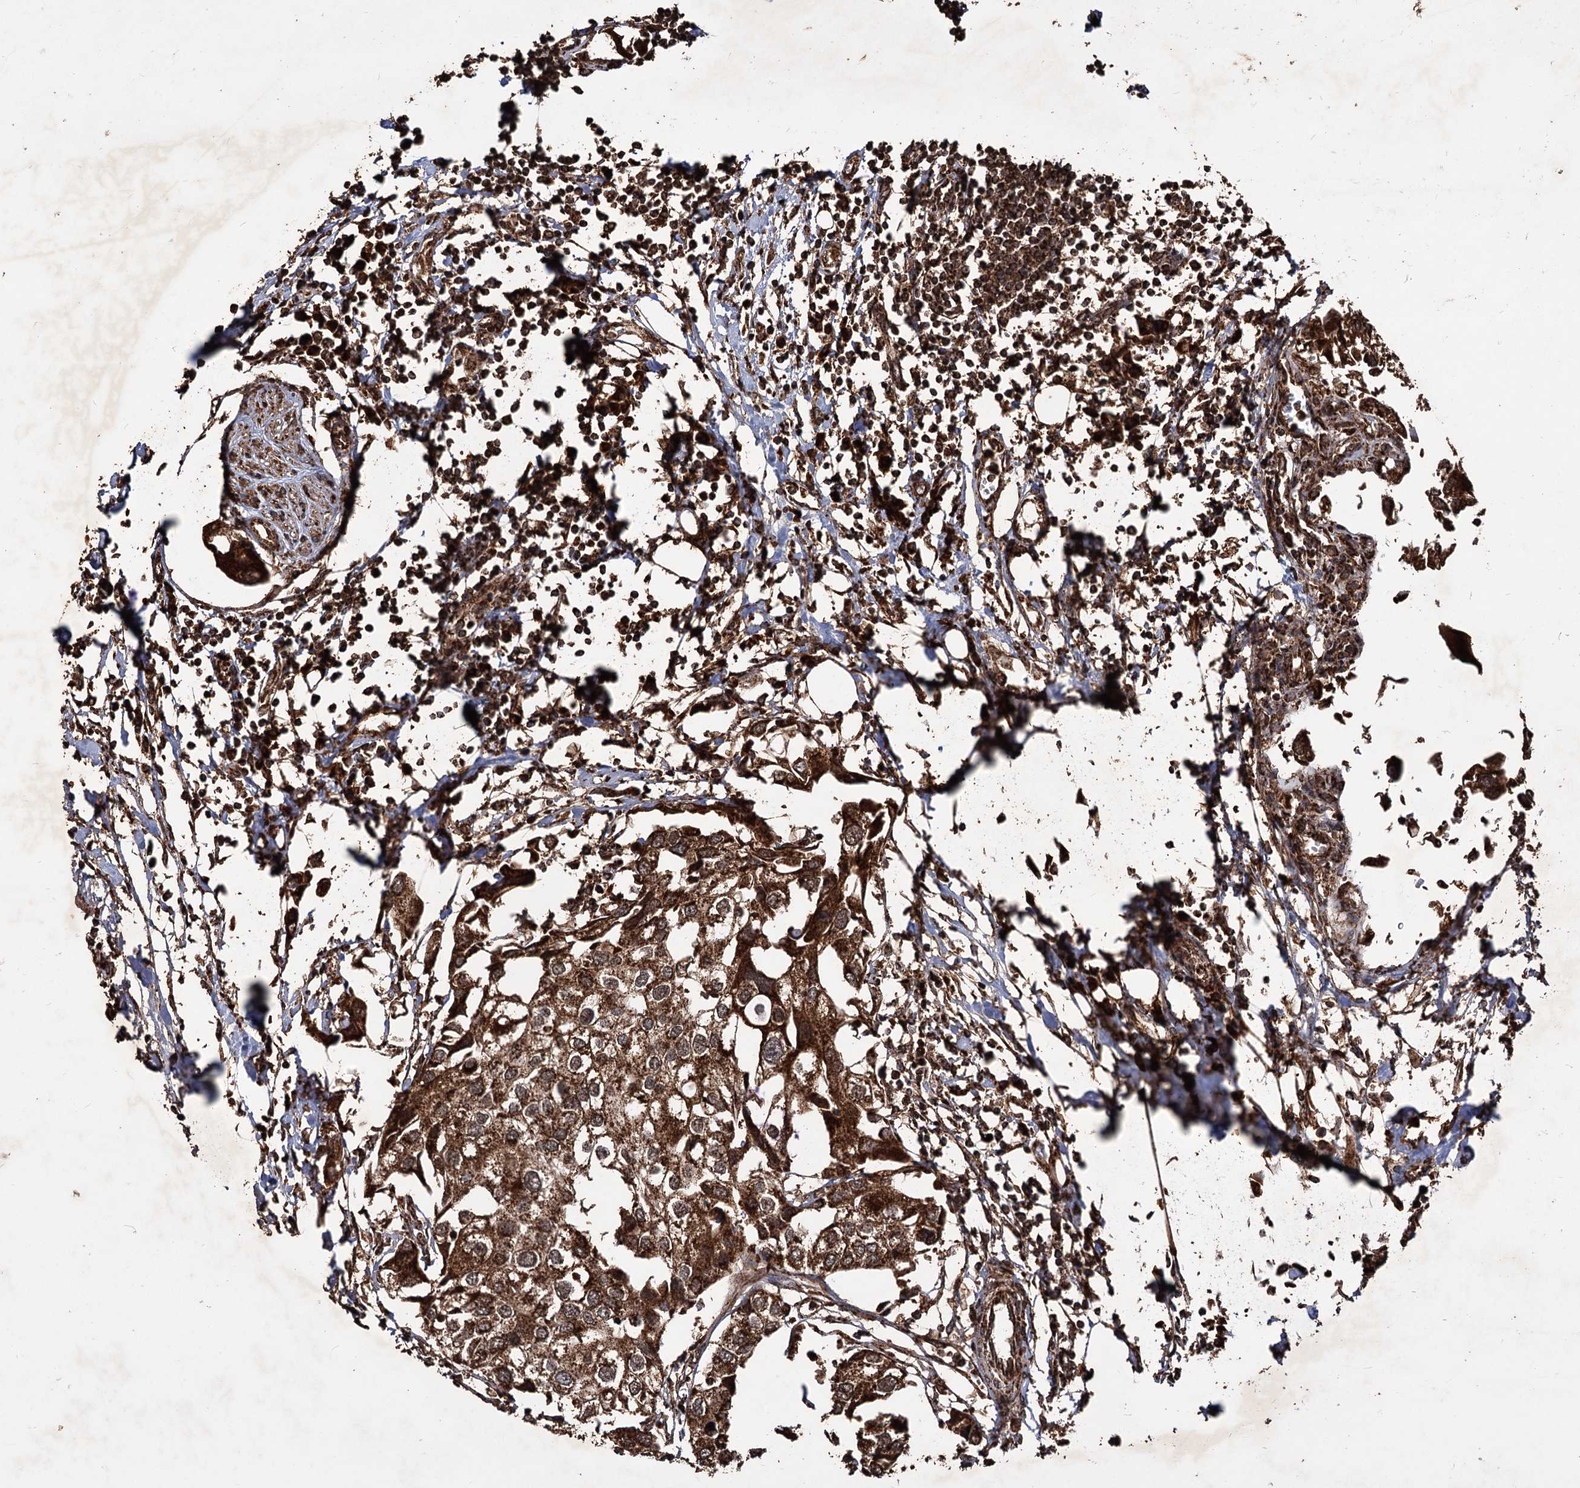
{"staining": {"intensity": "strong", "quantity": ">75%", "location": "cytoplasmic/membranous"}, "tissue": "urothelial cancer", "cell_type": "Tumor cells", "image_type": "cancer", "snomed": [{"axis": "morphology", "description": "Urothelial carcinoma, High grade"}, {"axis": "topography", "description": "Urinary bladder"}], "caption": "Immunohistochemical staining of human urothelial carcinoma (high-grade) exhibits high levels of strong cytoplasmic/membranous protein positivity in about >75% of tumor cells. The protein is shown in brown color, while the nuclei are stained blue.", "gene": "IPO4", "patient": {"sex": "male", "age": 64}}